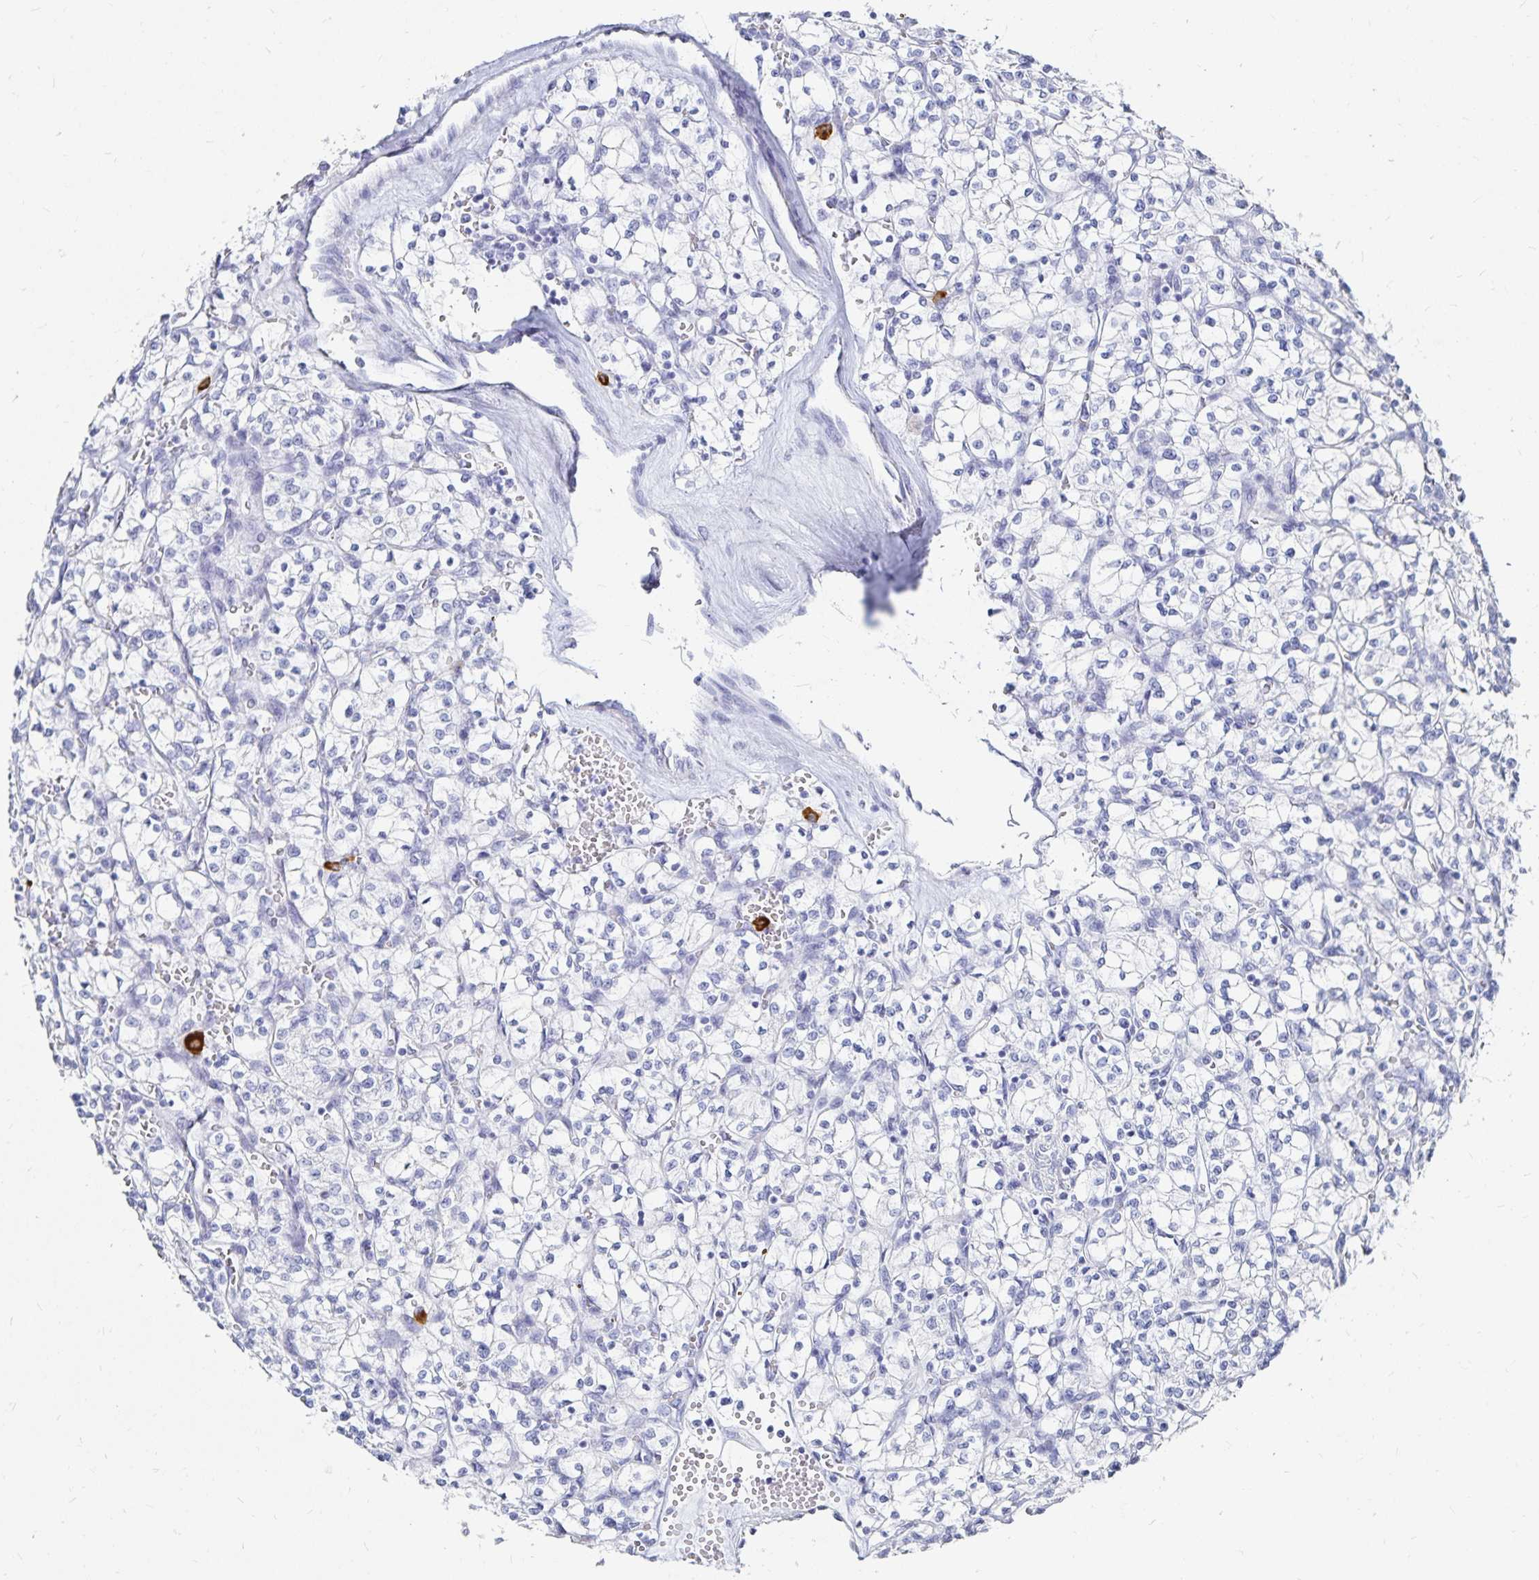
{"staining": {"intensity": "negative", "quantity": "none", "location": "none"}, "tissue": "renal cancer", "cell_type": "Tumor cells", "image_type": "cancer", "snomed": [{"axis": "morphology", "description": "Adenocarcinoma, NOS"}, {"axis": "topography", "description": "Kidney"}], "caption": "Immunohistochemistry of human renal adenocarcinoma demonstrates no expression in tumor cells. (DAB immunohistochemistry (IHC) visualized using brightfield microscopy, high magnification).", "gene": "TNIP1", "patient": {"sex": "female", "age": 64}}